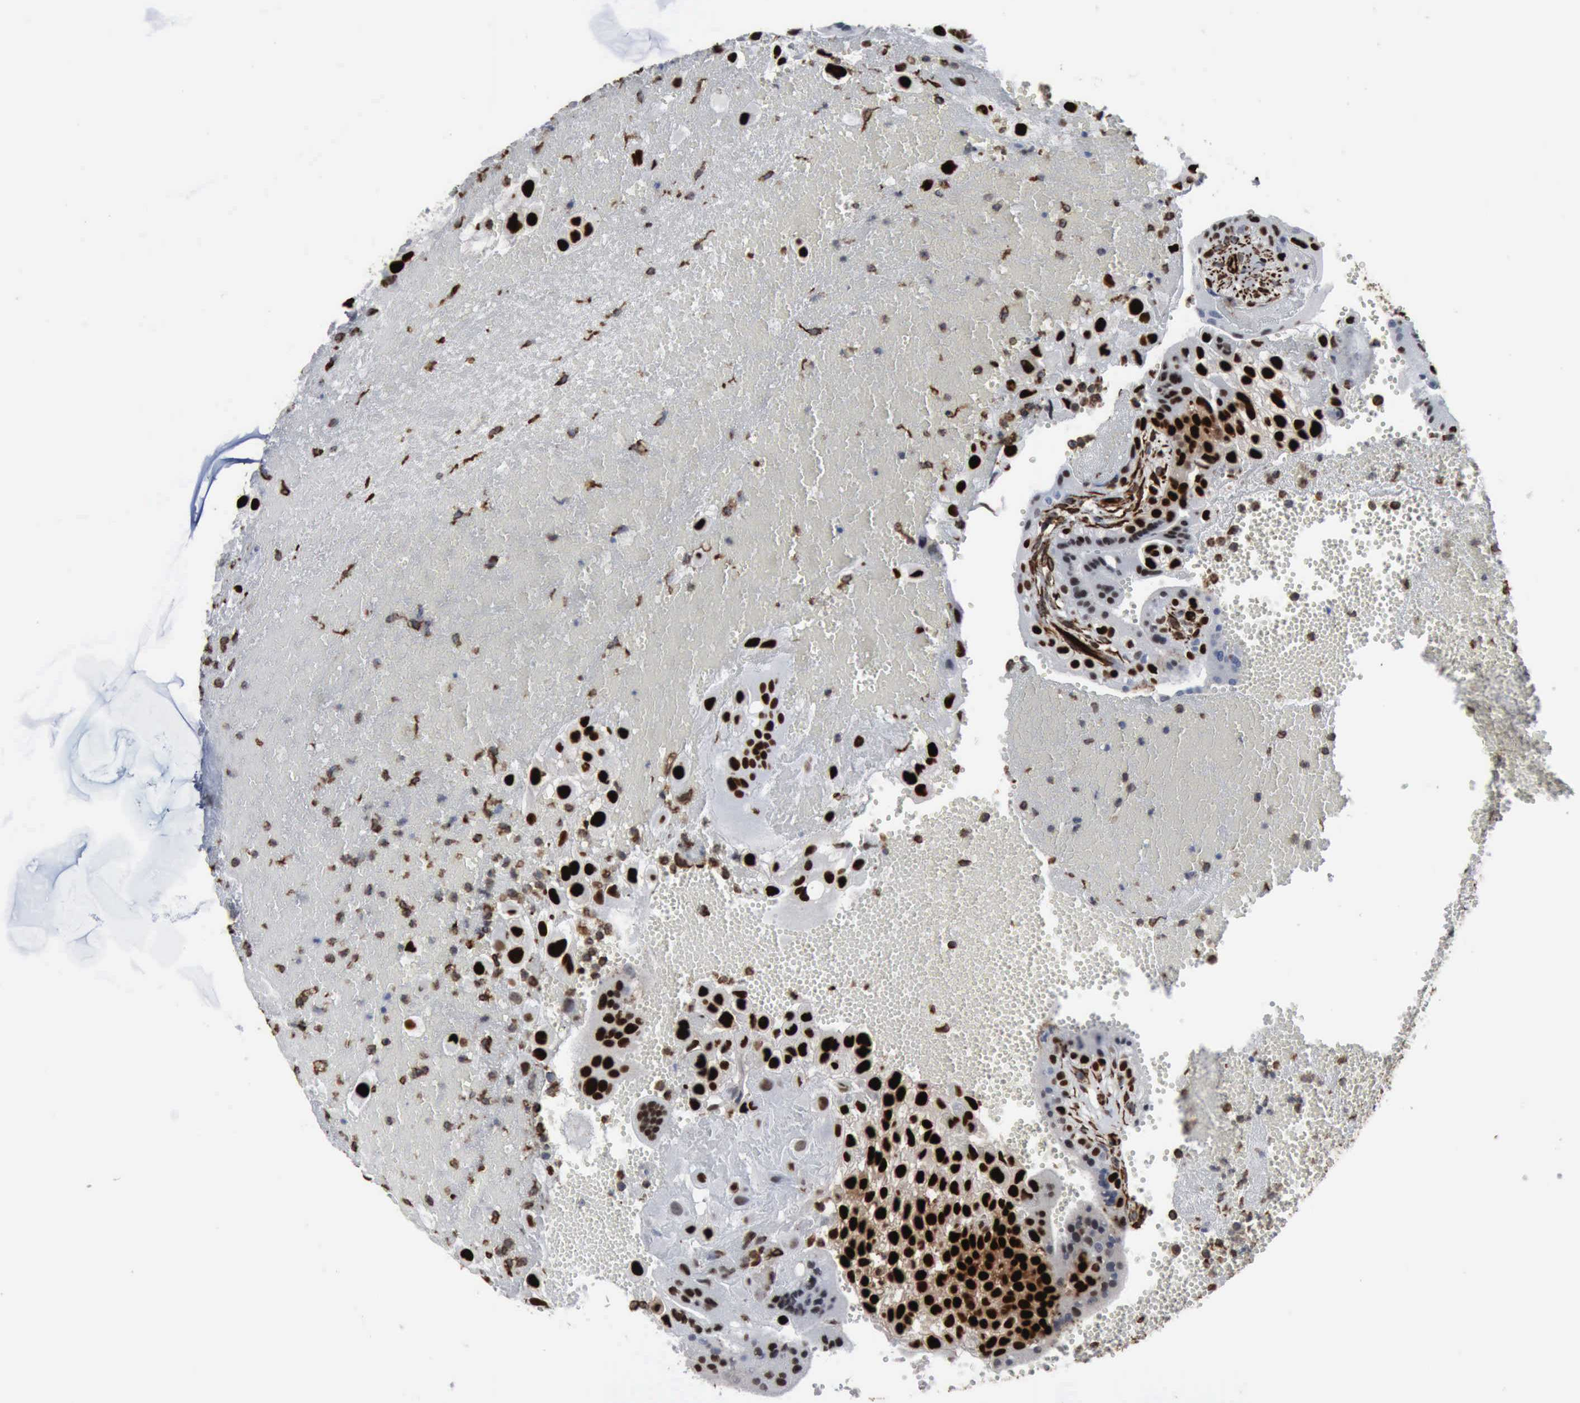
{"staining": {"intensity": "strong", "quantity": ">75%", "location": "nuclear"}, "tissue": "placenta", "cell_type": "Decidual cells", "image_type": "normal", "snomed": [{"axis": "morphology", "description": "Normal tissue, NOS"}, {"axis": "topography", "description": "Placenta"}], "caption": "Immunohistochemistry staining of unremarkable placenta, which displays high levels of strong nuclear staining in about >75% of decidual cells indicating strong nuclear protein positivity. The staining was performed using DAB (brown) for protein detection and nuclei were counterstained in hematoxylin (blue).", "gene": "CCNE1", "patient": {"sex": "female", "age": 30}}